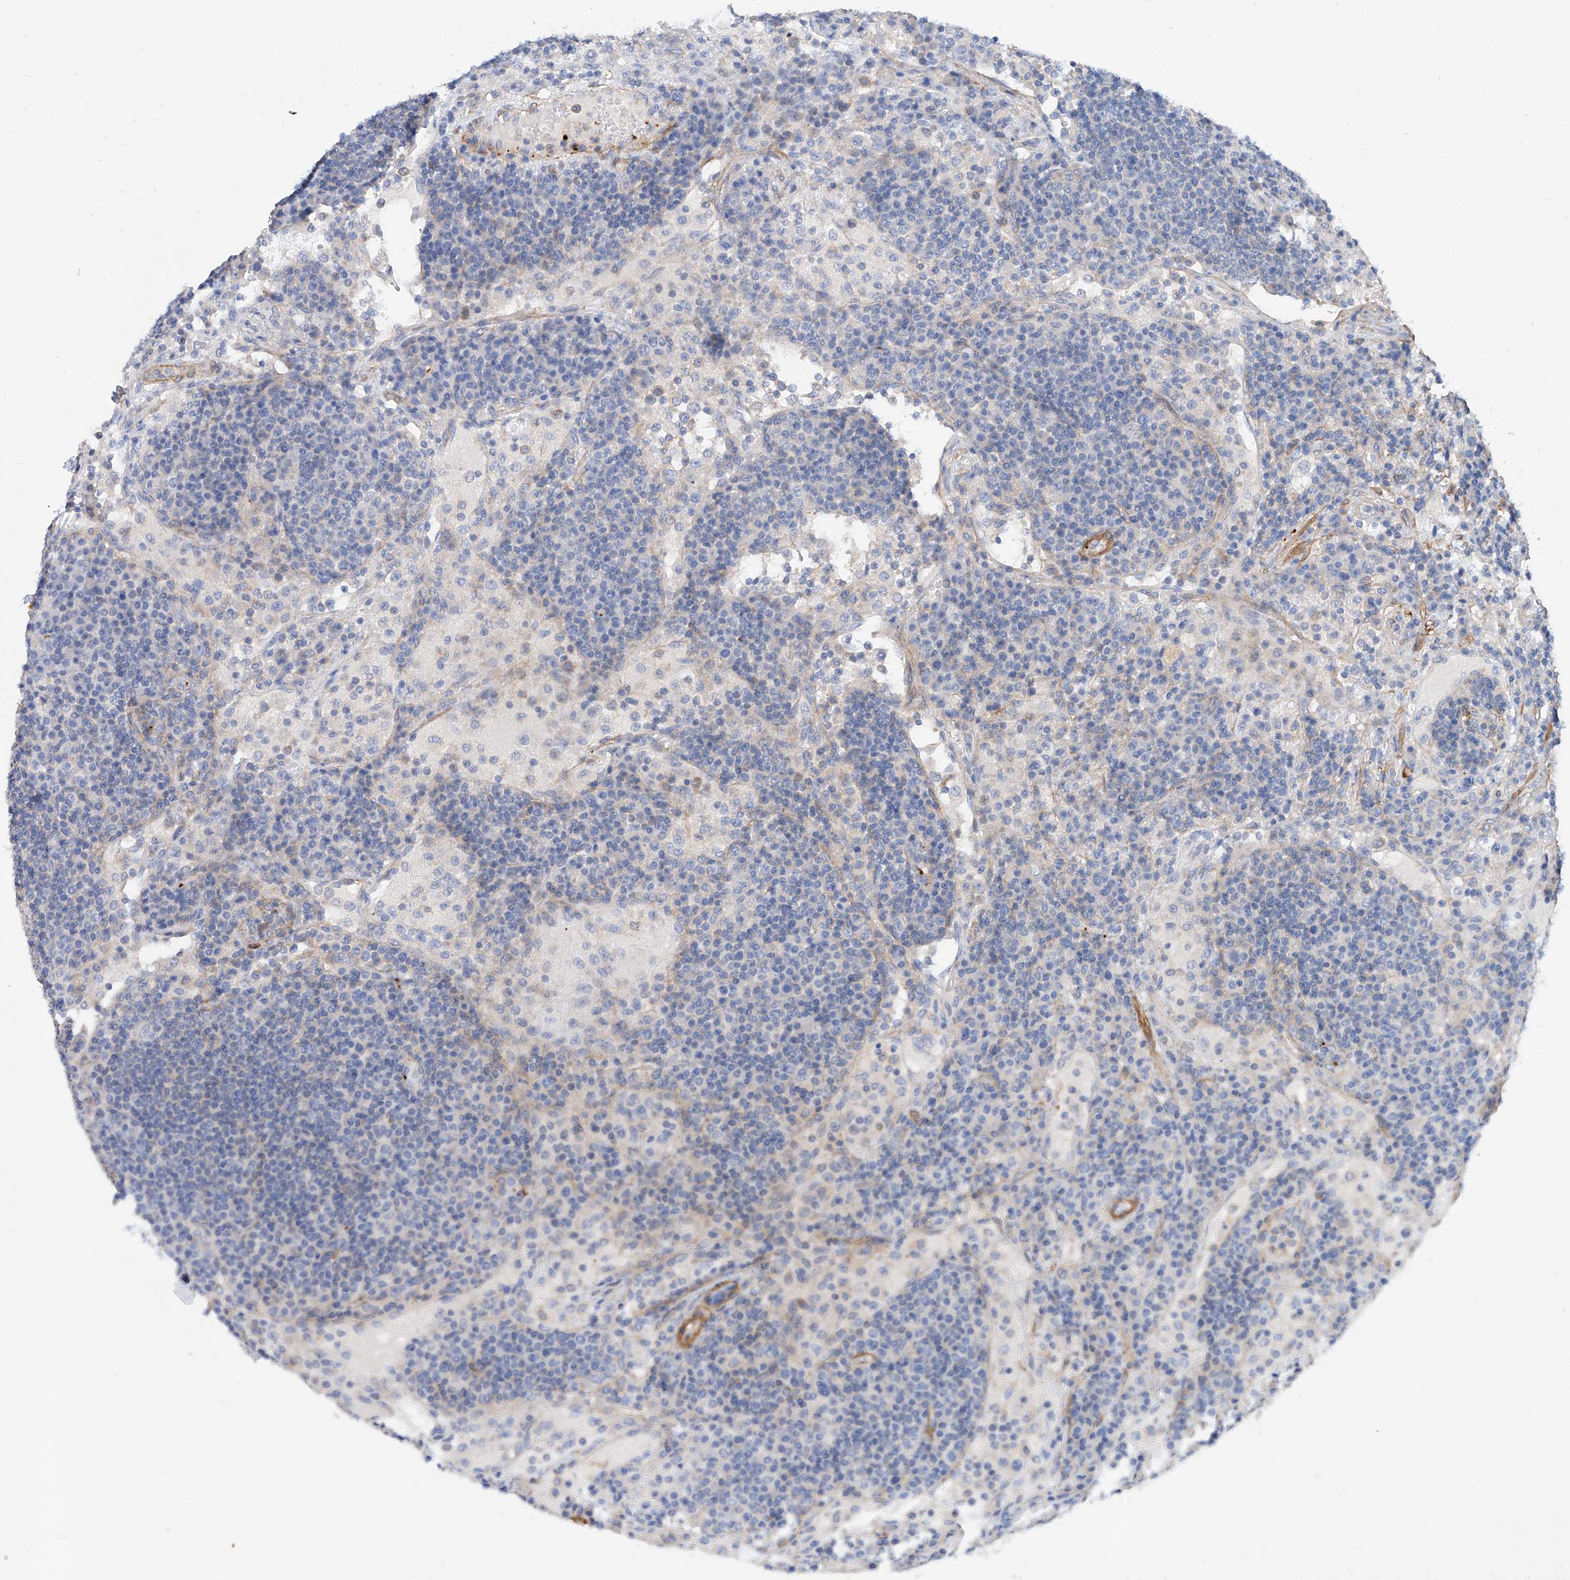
{"staining": {"intensity": "negative", "quantity": "none", "location": "none"}, "tissue": "lymph node", "cell_type": "Non-germinal center cells", "image_type": "normal", "snomed": [{"axis": "morphology", "description": "Normal tissue, NOS"}, {"axis": "topography", "description": "Lymph node"}], "caption": "The image reveals no staining of non-germinal center cells in benign lymph node.", "gene": "TAS2R60", "patient": {"sex": "female", "age": 53}}